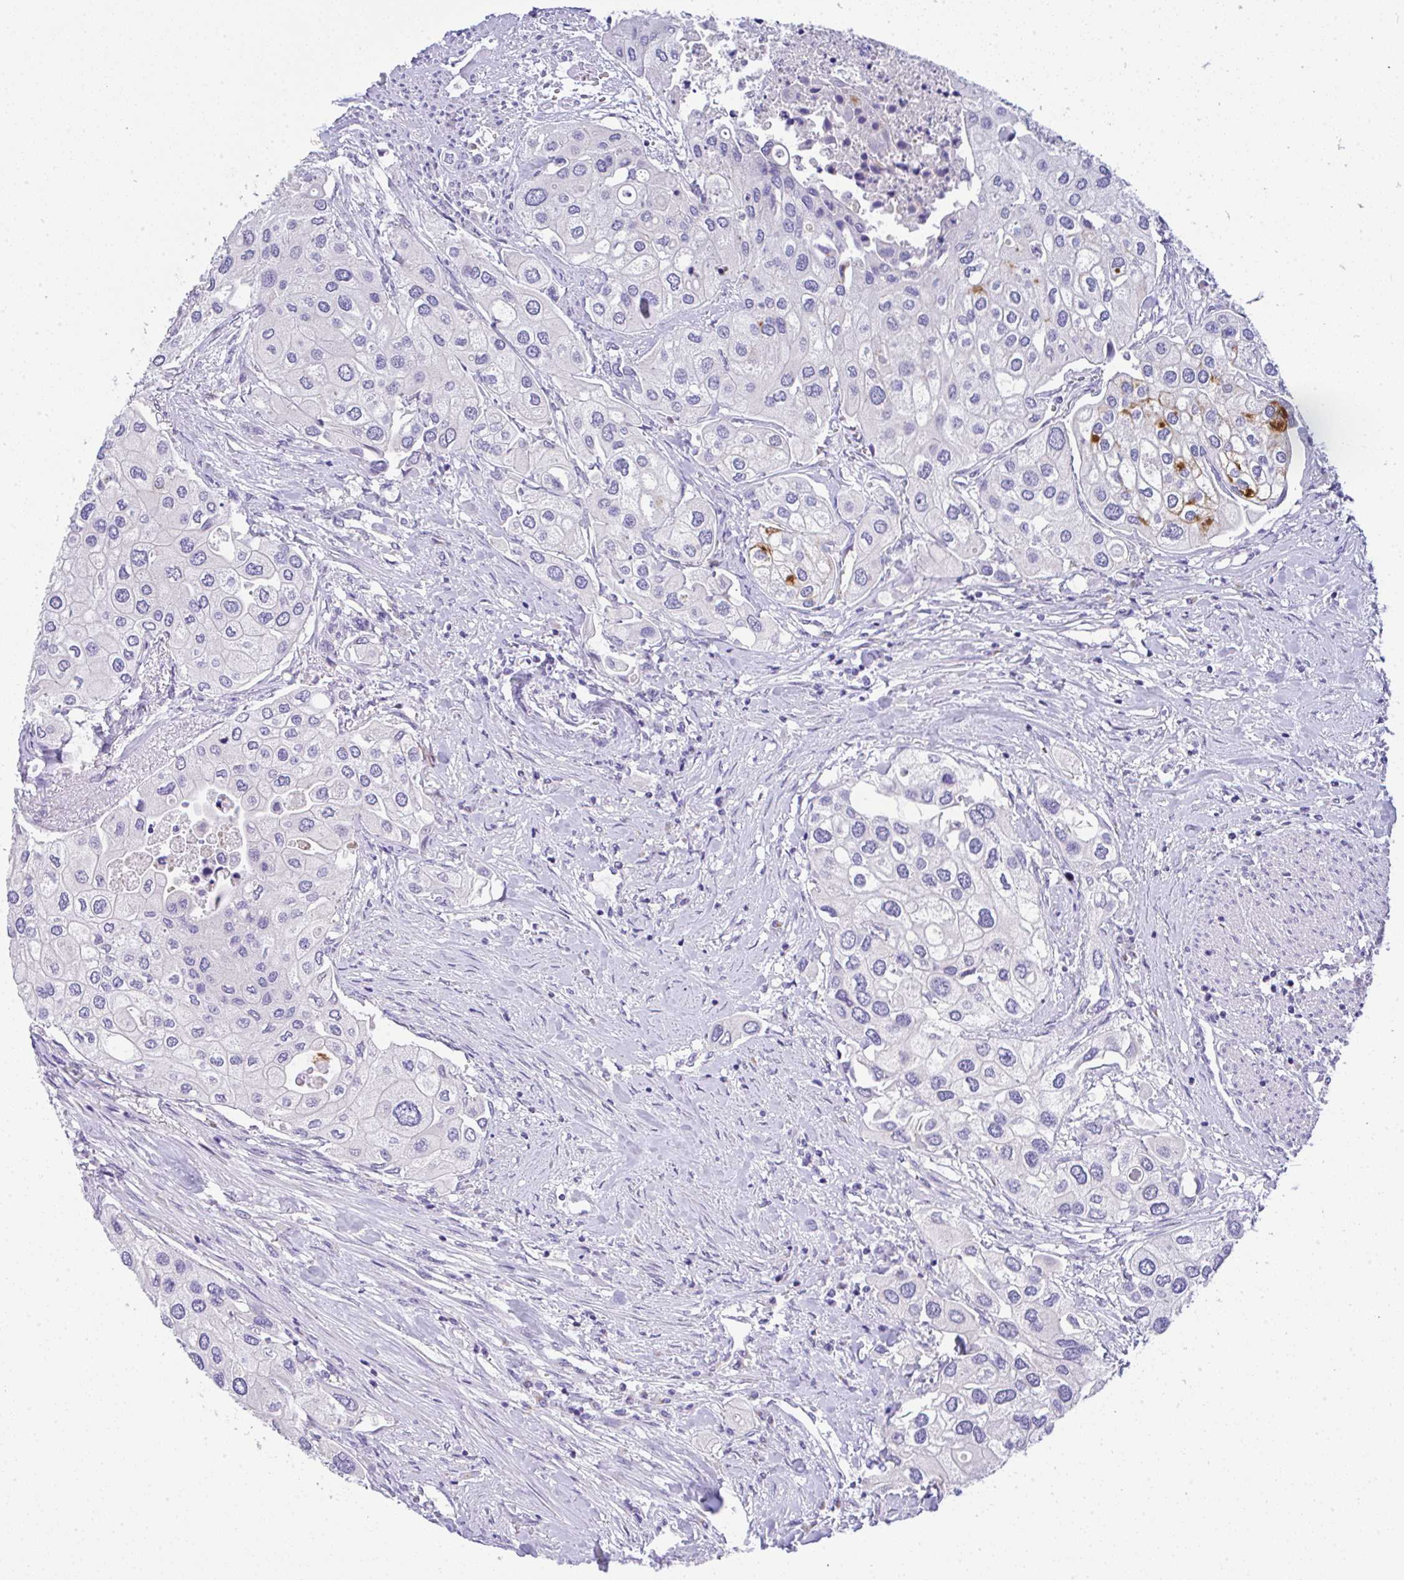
{"staining": {"intensity": "negative", "quantity": "none", "location": "none"}, "tissue": "urothelial cancer", "cell_type": "Tumor cells", "image_type": "cancer", "snomed": [{"axis": "morphology", "description": "Urothelial carcinoma, High grade"}, {"axis": "topography", "description": "Urinary bladder"}], "caption": "DAB (3,3'-diaminobenzidine) immunohistochemical staining of urothelial cancer reveals no significant expression in tumor cells.", "gene": "SERPINE3", "patient": {"sex": "male", "age": 64}}